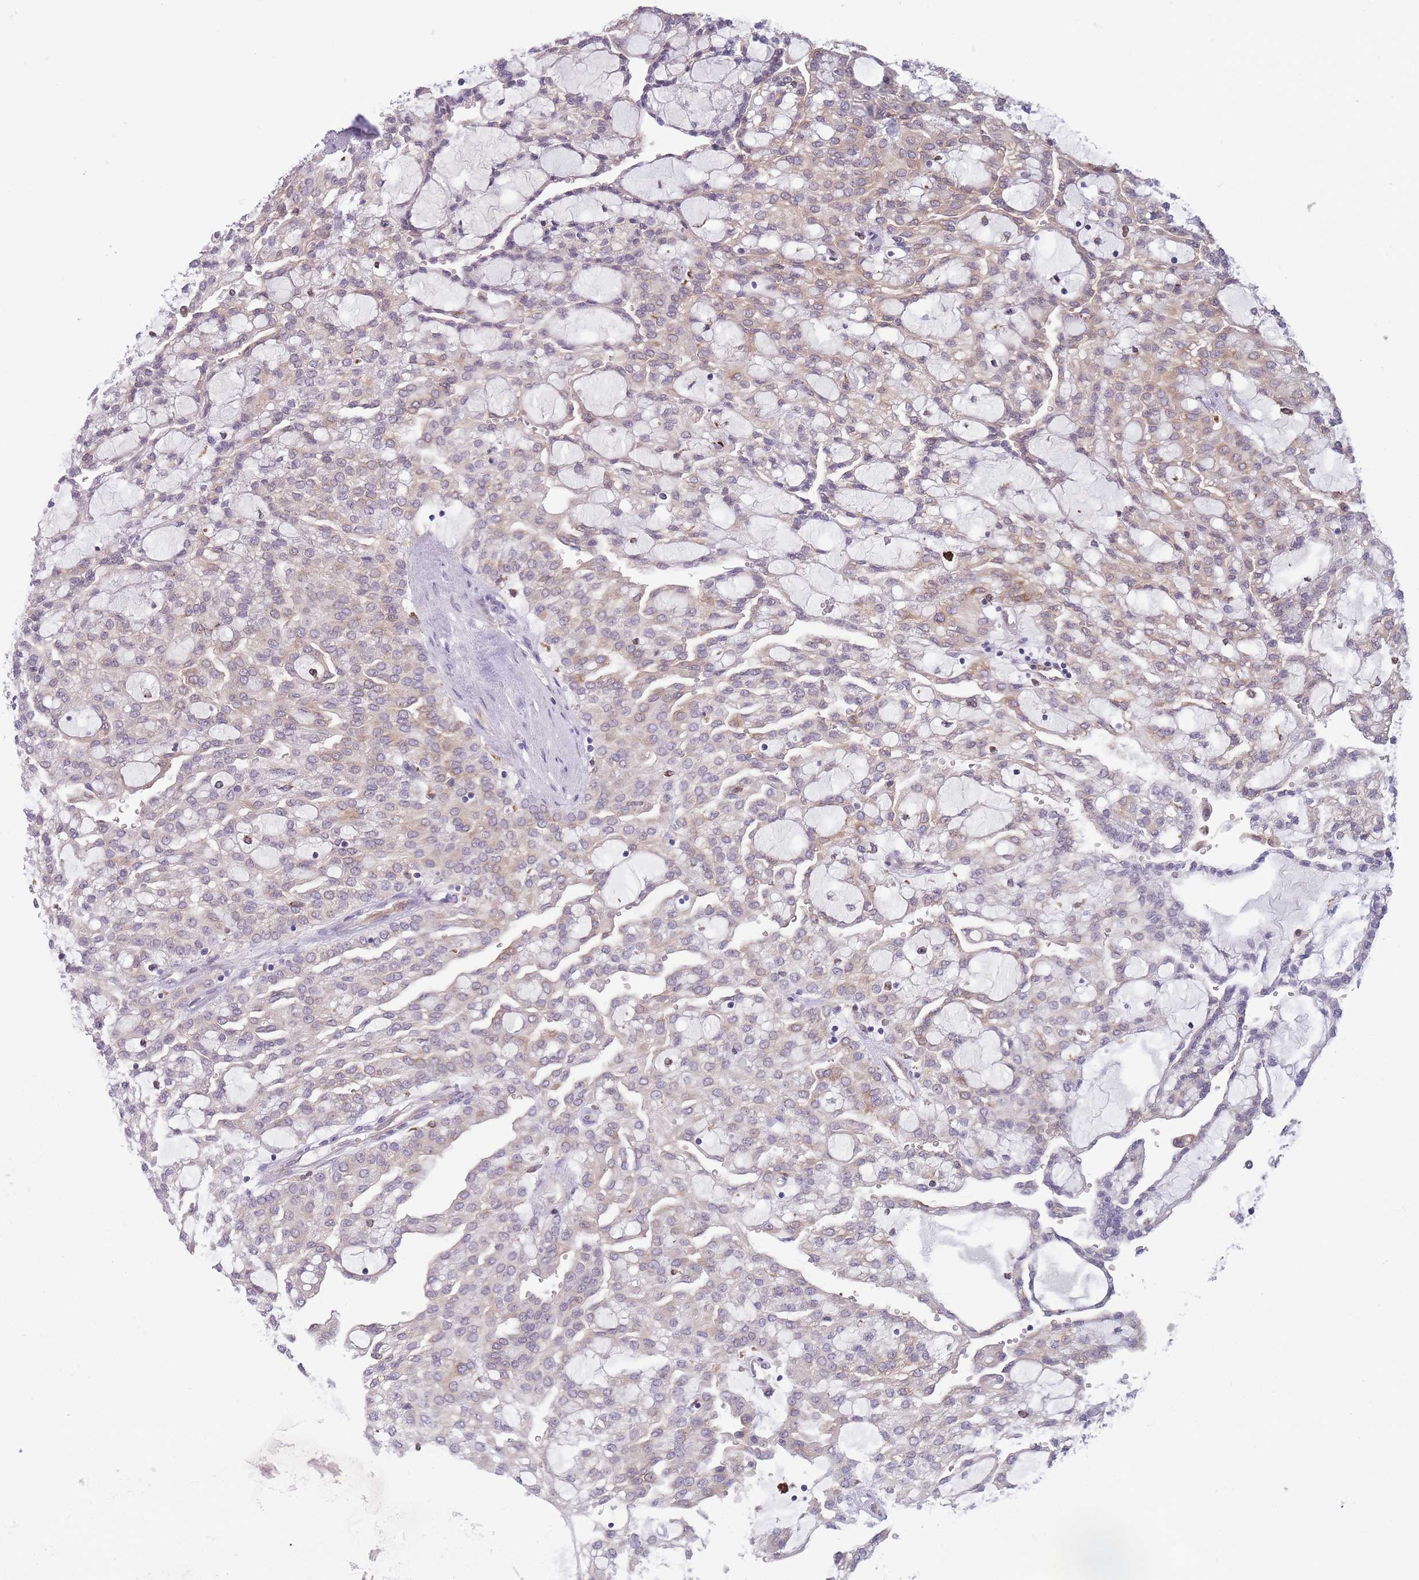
{"staining": {"intensity": "weak", "quantity": "25%-75%", "location": "cytoplasmic/membranous"}, "tissue": "renal cancer", "cell_type": "Tumor cells", "image_type": "cancer", "snomed": [{"axis": "morphology", "description": "Adenocarcinoma, NOS"}, {"axis": "topography", "description": "Kidney"}], "caption": "Weak cytoplasmic/membranous expression is seen in about 25%-75% of tumor cells in renal adenocarcinoma. (DAB = brown stain, brightfield microscopy at high magnification).", "gene": "TMEM121", "patient": {"sex": "male", "age": 63}}